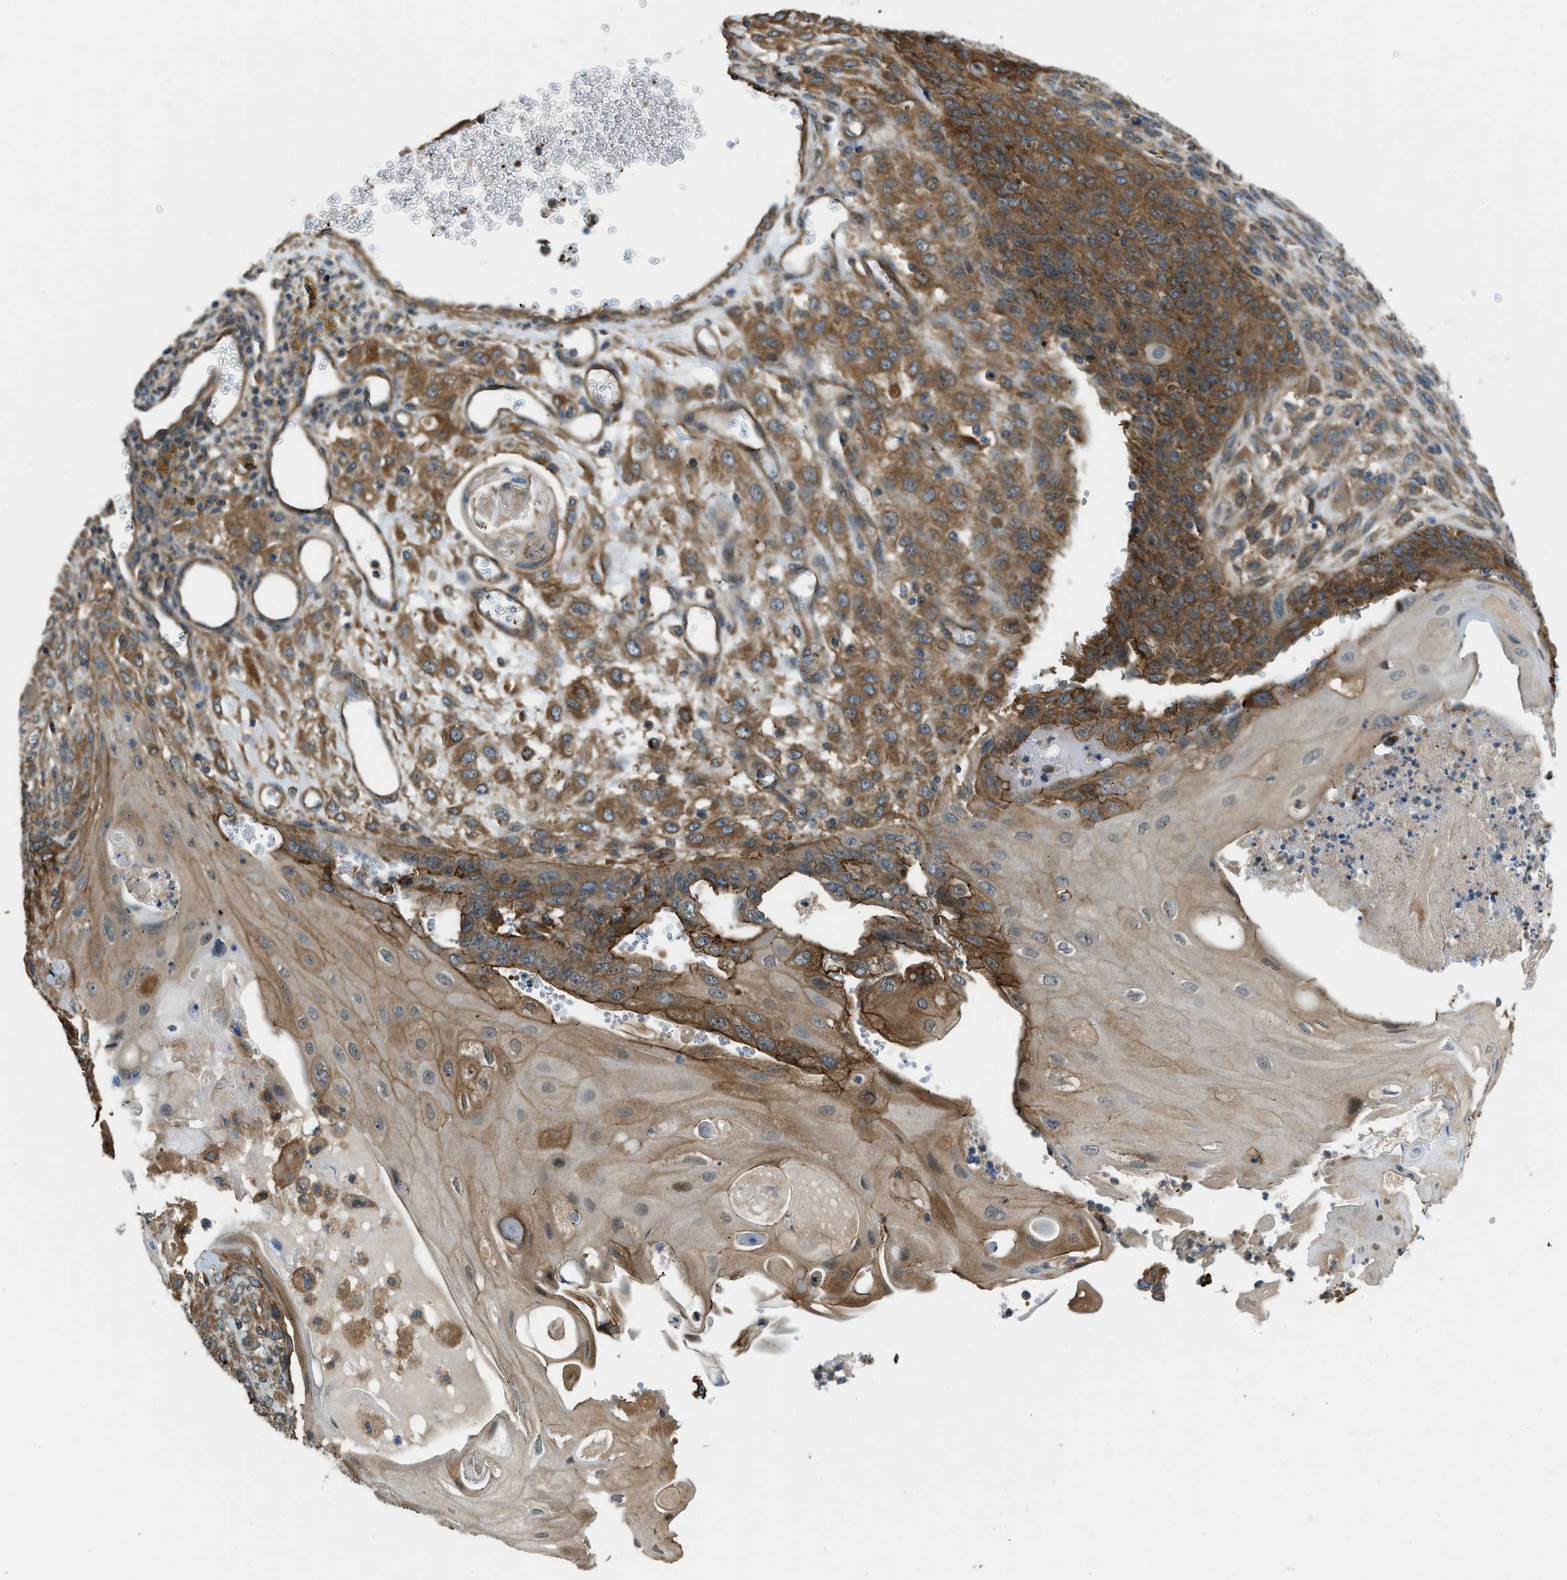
{"staining": {"intensity": "moderate", "quantity": ">75%", "location": "cytoplasmic/membranous"}, "tissue": "endometrial cancer", "cell_type": "Tumor cells", "image_type": "cancer", "snomed": [{"axis": "morphology", "description": "Adenocarcinoma, NOS"}, {"axis": "topography", "description": "Endometrium"}], "caption": "Immunohistochemical staining of endometrial cancer (adenocarcinoma) shows medium levels of moderate cytoplasmic/membranous positivity in approximately >75% of tumor cells.", "gene": "CGN", "patient": {"sex": "female", "age": 32}}